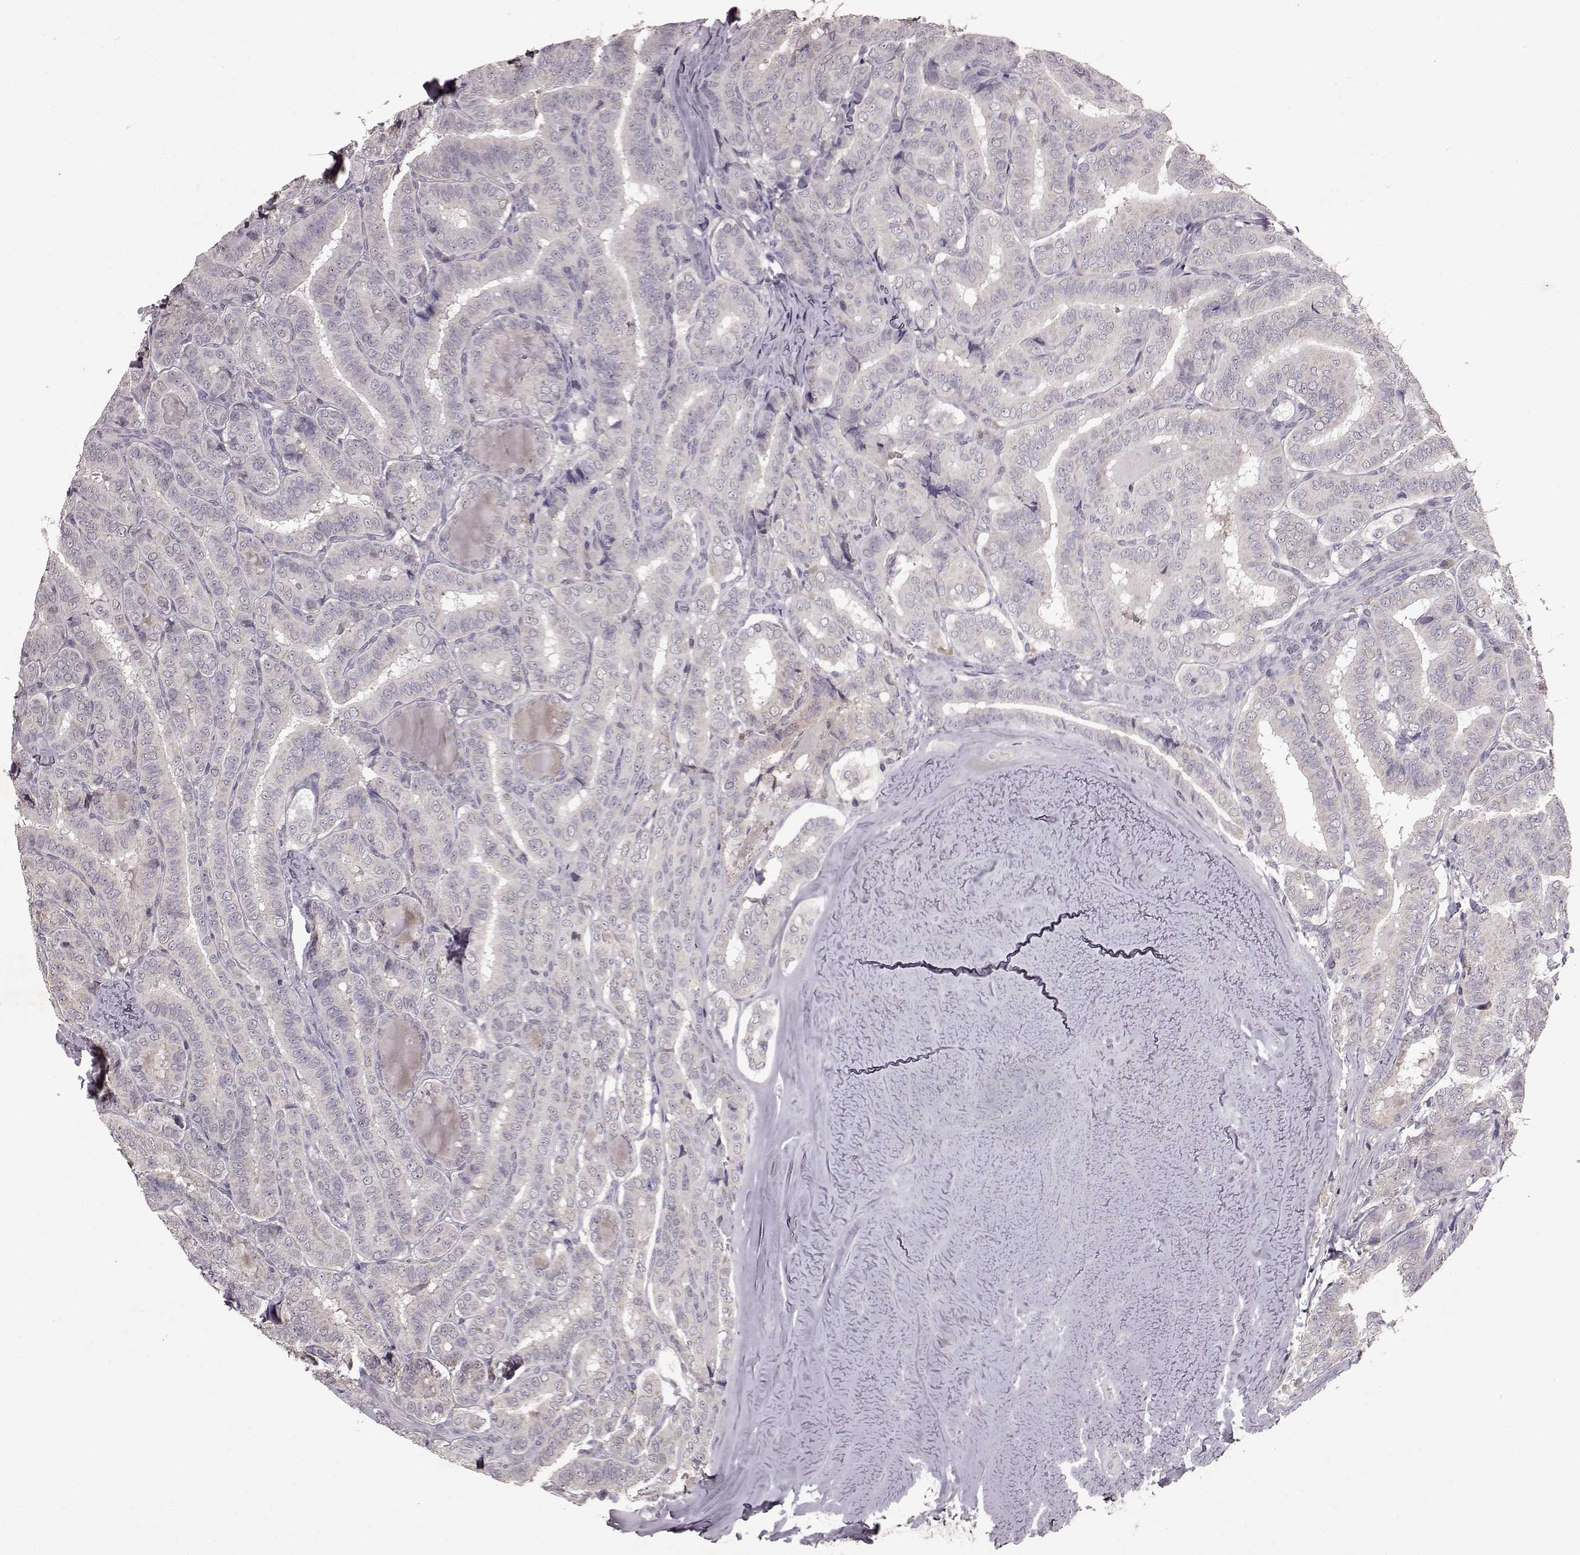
{"staining": {"intensity": "negative", "quantity": "none", "location": "none"}, "tissue": "thyroid cancer", "cell_type": "Tumor cells", "image_type": "cancer", "snomed": [{"axis": "morphology", "description": "Papillary adenocarcinoma, NOS"}, {"axis": "morphology", "description": "Papillary adenoma metastatic"}, {"axis": "topography", "description": "Thyroid gland"}], "caption": "DAB immunohistochemical staining of human thyroid cancer exhibits no significant positivity in tumor cells.", "gene": "FRRS1L", "patient": {"sex": "female", "age": 50}}